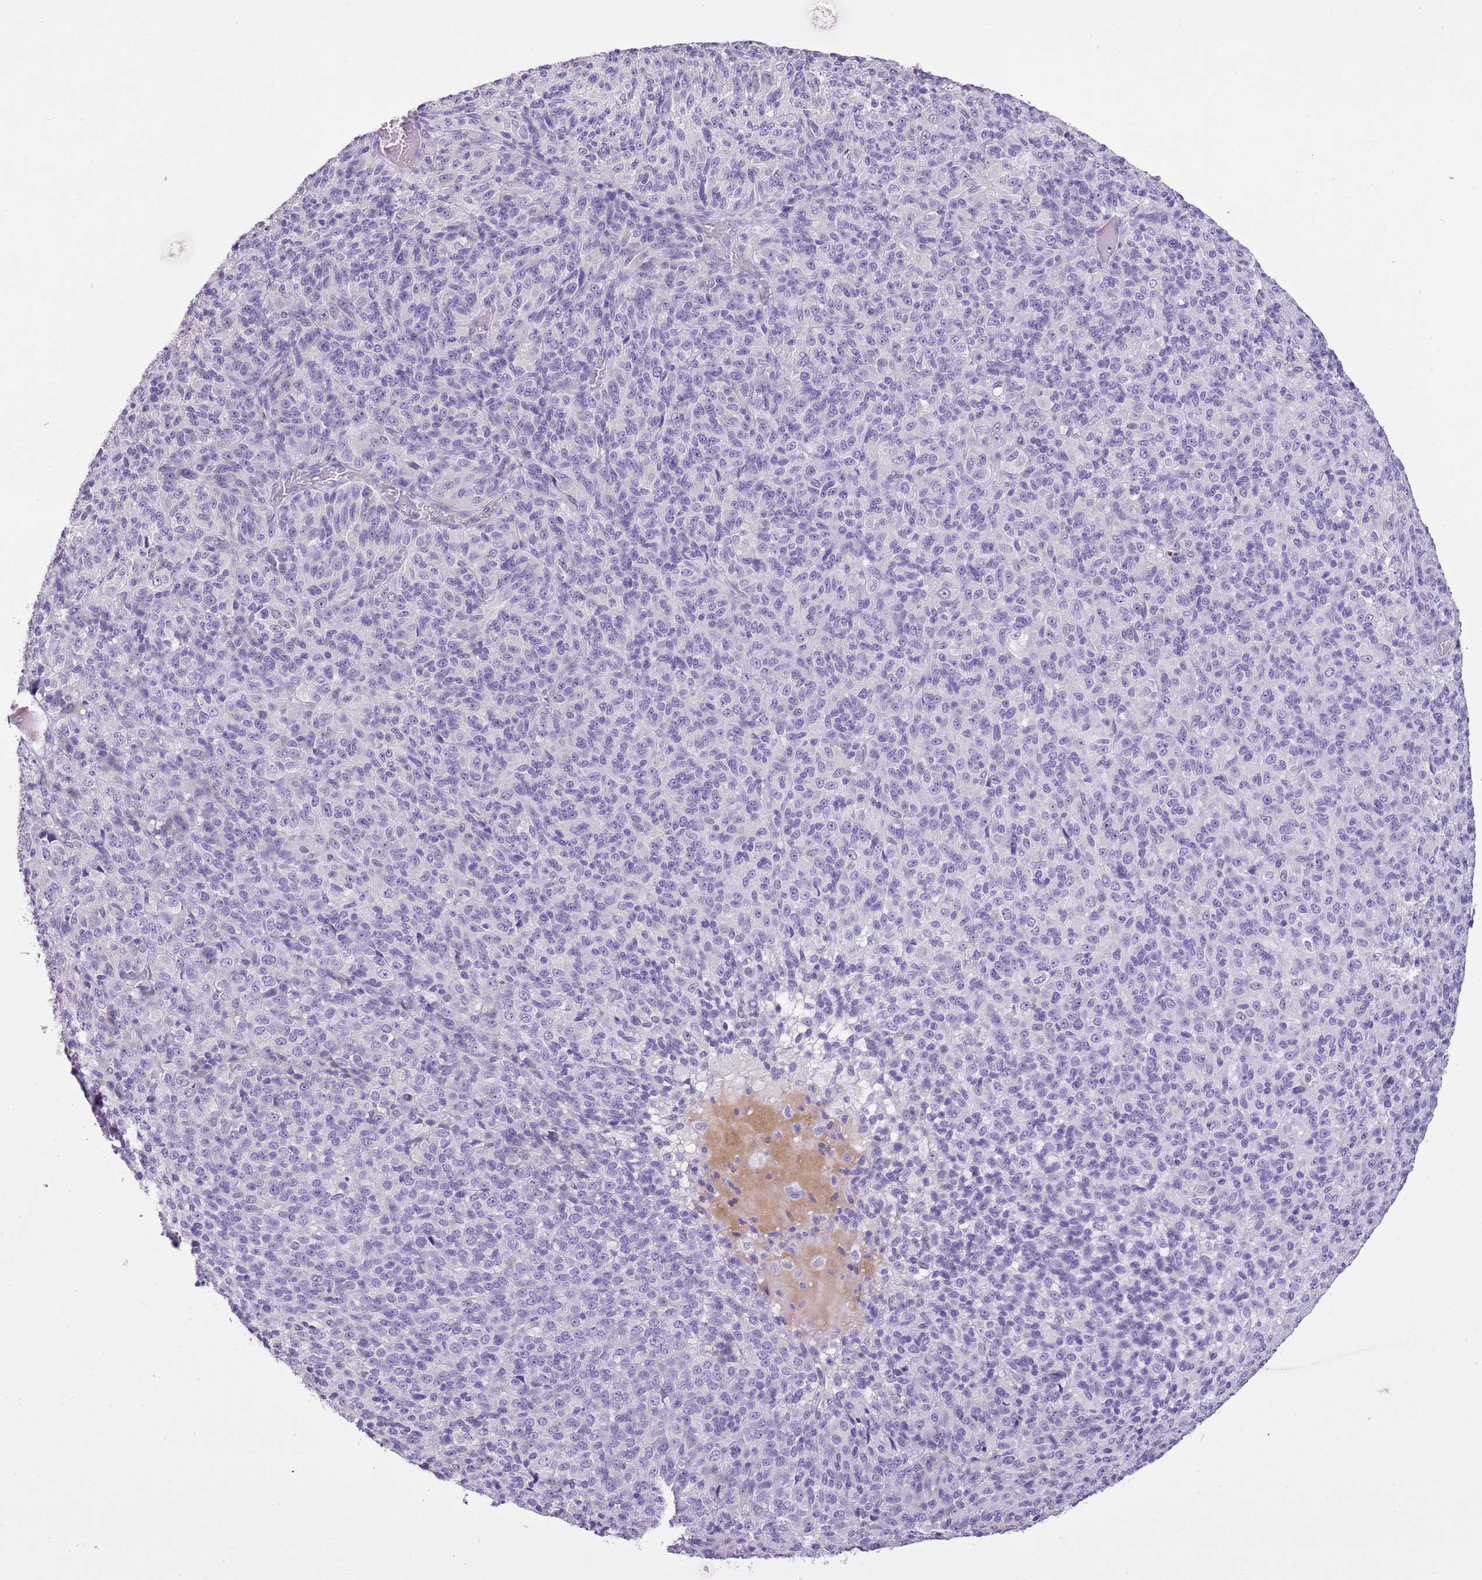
{"staining": {"intensity": "negative", "quantity": "none", "location": "none"}, "tissue": "melanoma", "cell_type": "Tumor cells", "image_type": "cancer", "snomed": [{"axis": "morphology", "description": "Malignant melanoma, Metastatic site"}, {"axis": "topography", "description": "Brain"}], "caption": "The histopathology image reveals no significant staining in tumor cells of melanoma.", "gene": "XPO7", "patient": {"sex": "female", "age": 56}}